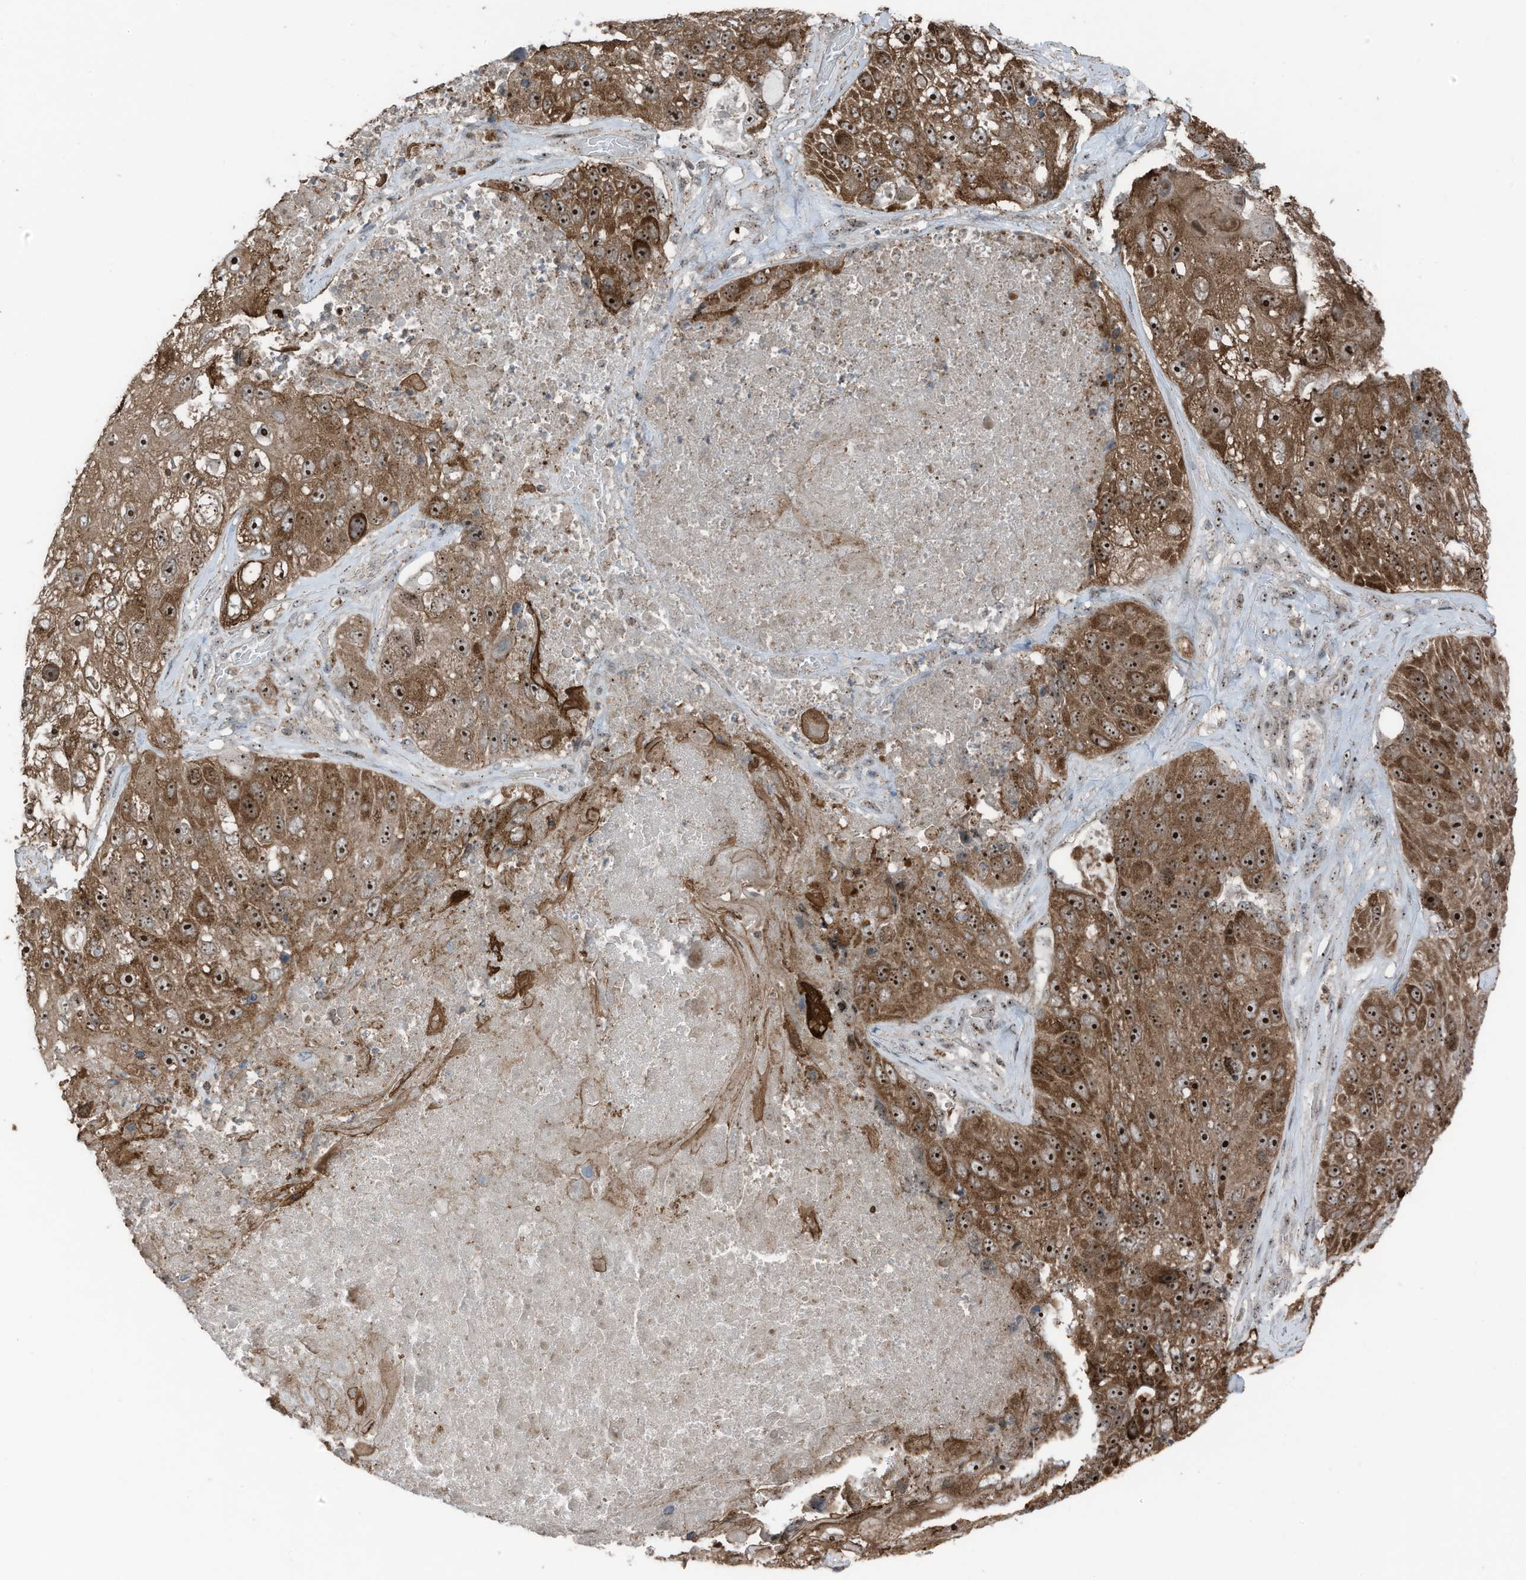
{"staining": {"intensity": "strong", "quantity": ">75%", "location": "cytoplasmic/membranous,nuclear"}, "tissue": "lung cancer", "cell_type": "Tumor cells", "image_type": "cancer", "snomed": [{"axis": "morphology", "description": "Squamous cell carcinoma, NOS"}, {"axis": "topography", "description": "Lung"}], "caption": "High-power microscopy captured an IHC image of lung squamous cell carcinoma, revealing strong cytoplasmic/membranous and nuclear staining in about >75% of tumor cells.", "gene": "UTP3", "patient": {"sex": "male", "age": 61}}